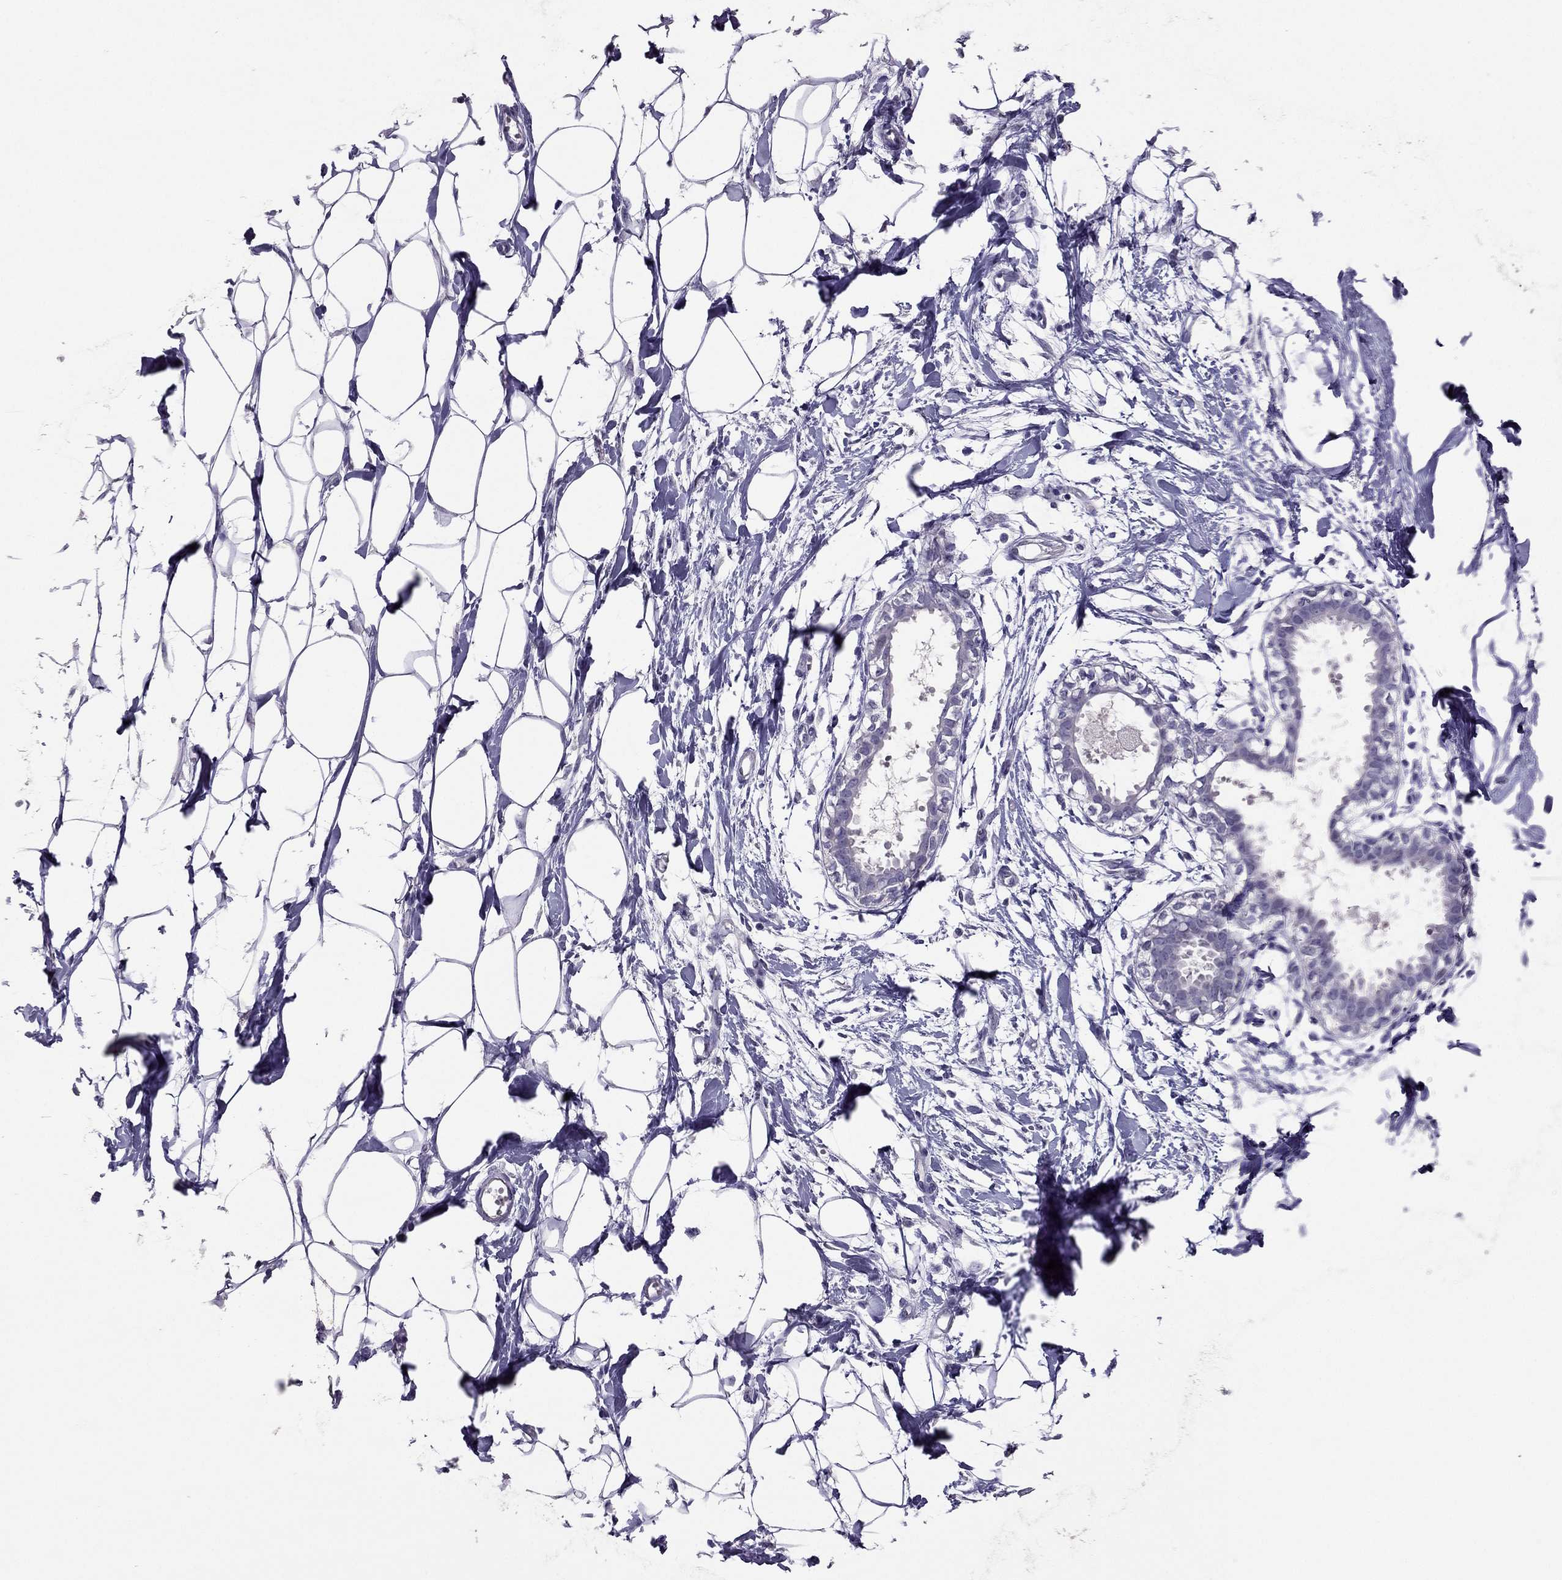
{"staining": {"intensity": "negative", "quantity": "none", "location": "none"}, "tissue": "breast", "cell_type": "Adipocytes", "image_type": "normal", "snomed": [{"axis": "morphology", "description": "Normal tissue, NOS"}, {"axis": "topography", "description": "Breast"}], "caption": "Image shows no significant protein staining in adipocytes of unremarkable breast. The staining was performed using DAB to visualize the protein expression in brown, while the nuclei were stained in blue with hematoxylin (Magnification: 20x).", "gene": "RHO", "patient": {"sex": "female", "age": 49}}